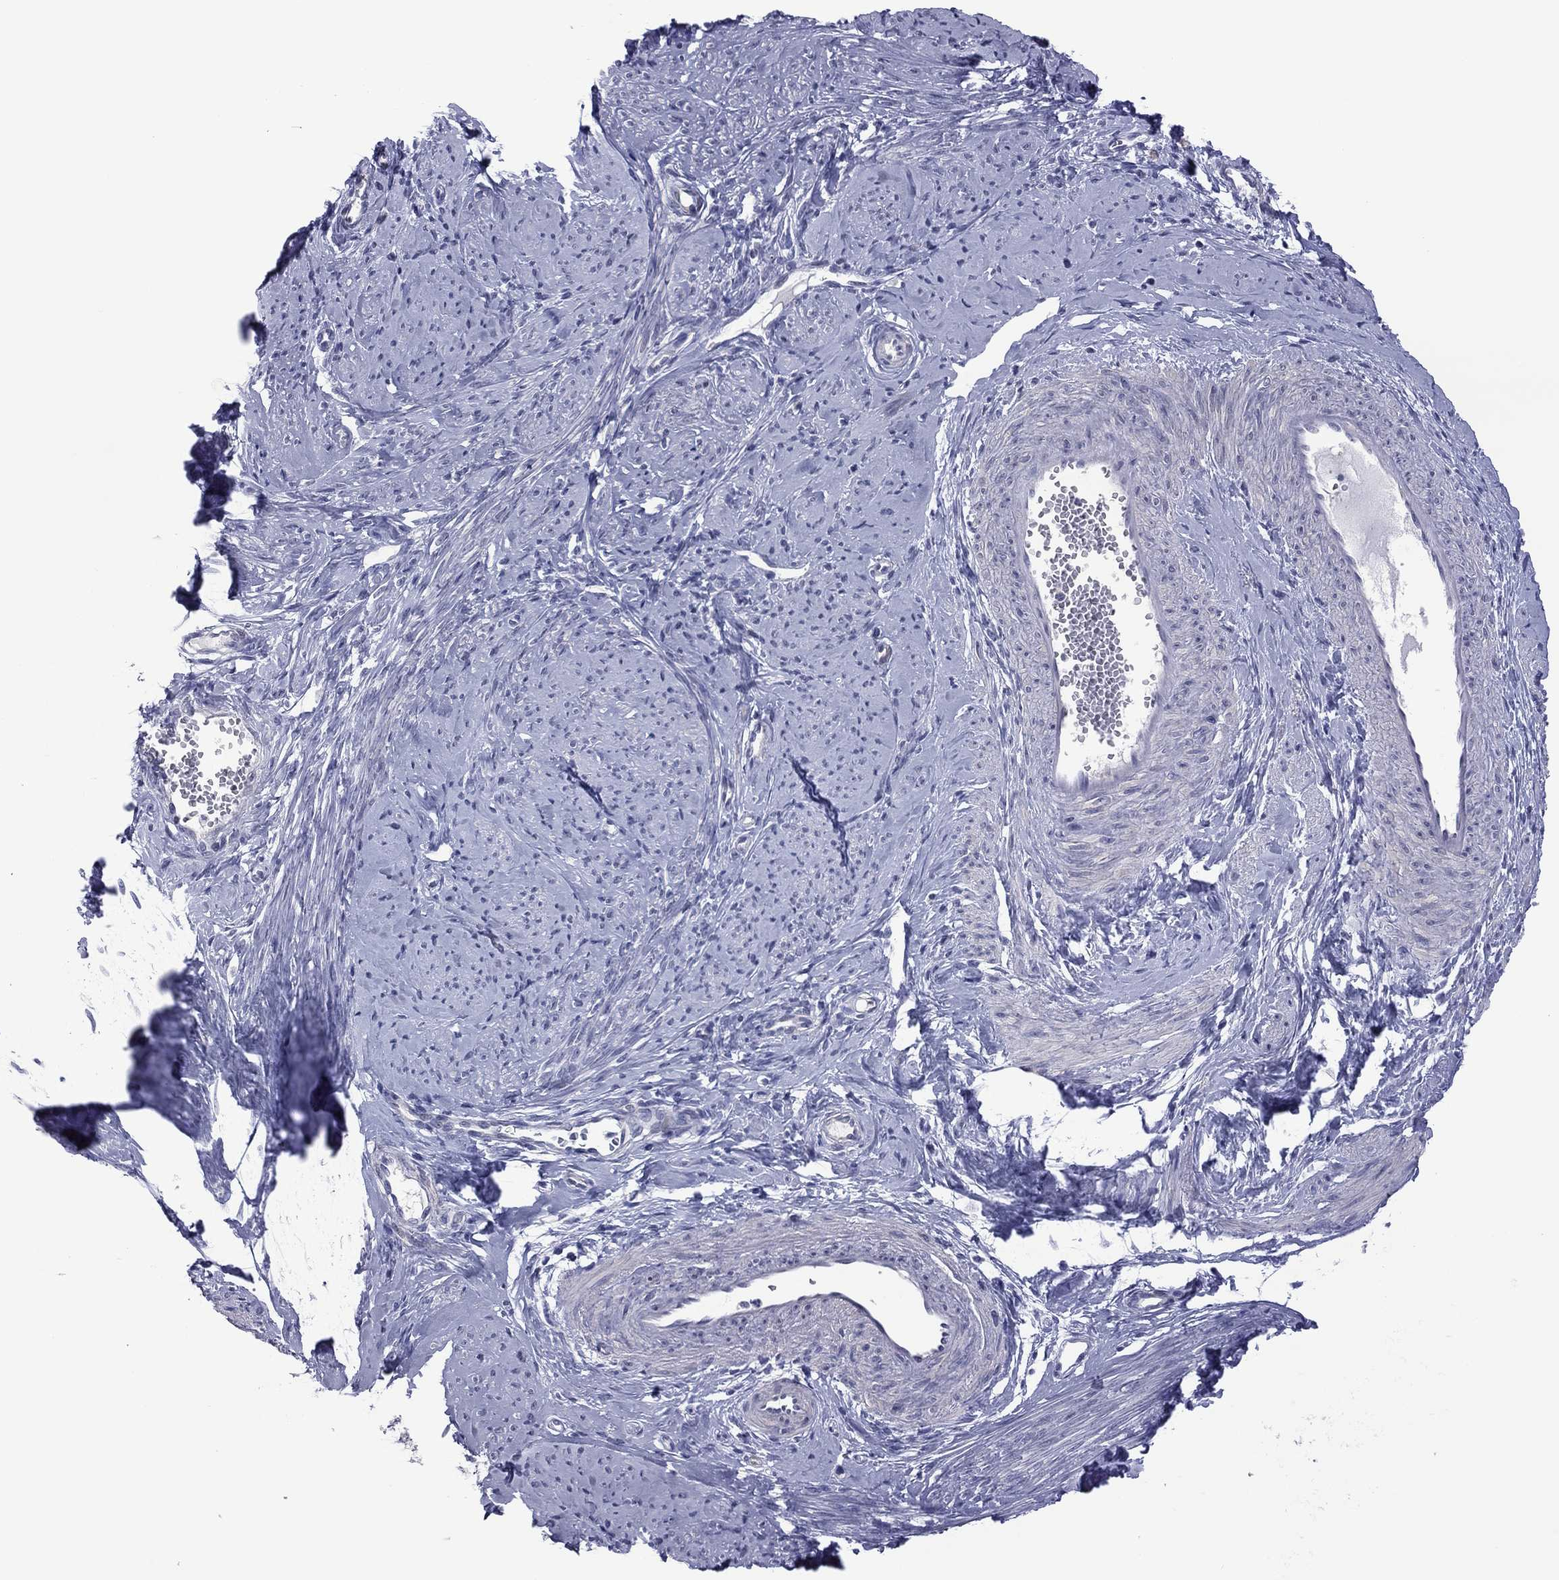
{"staining": {"intensity": "negative", "quantity": "none", "location": "none"}, "tissue": "smooth muscle", "cell_type": "Smooth muscle cells", "image_type": "normal", "snomed": [{"axis": "morphology", "description": "Normal tissue, NOS"}, {"axis": "topography", "description": "Smooth muscle"}], "caption": "There is no significant positivity in smooth muscle cells of smooth muscle. The staining is performed using DAB (3,3'-diaminobenzidine) brown chromogen with nuclei counter-stained in using hematoxylin.", "gene": "POU5F2", "patient": {"sex": "female", "age": 48}}